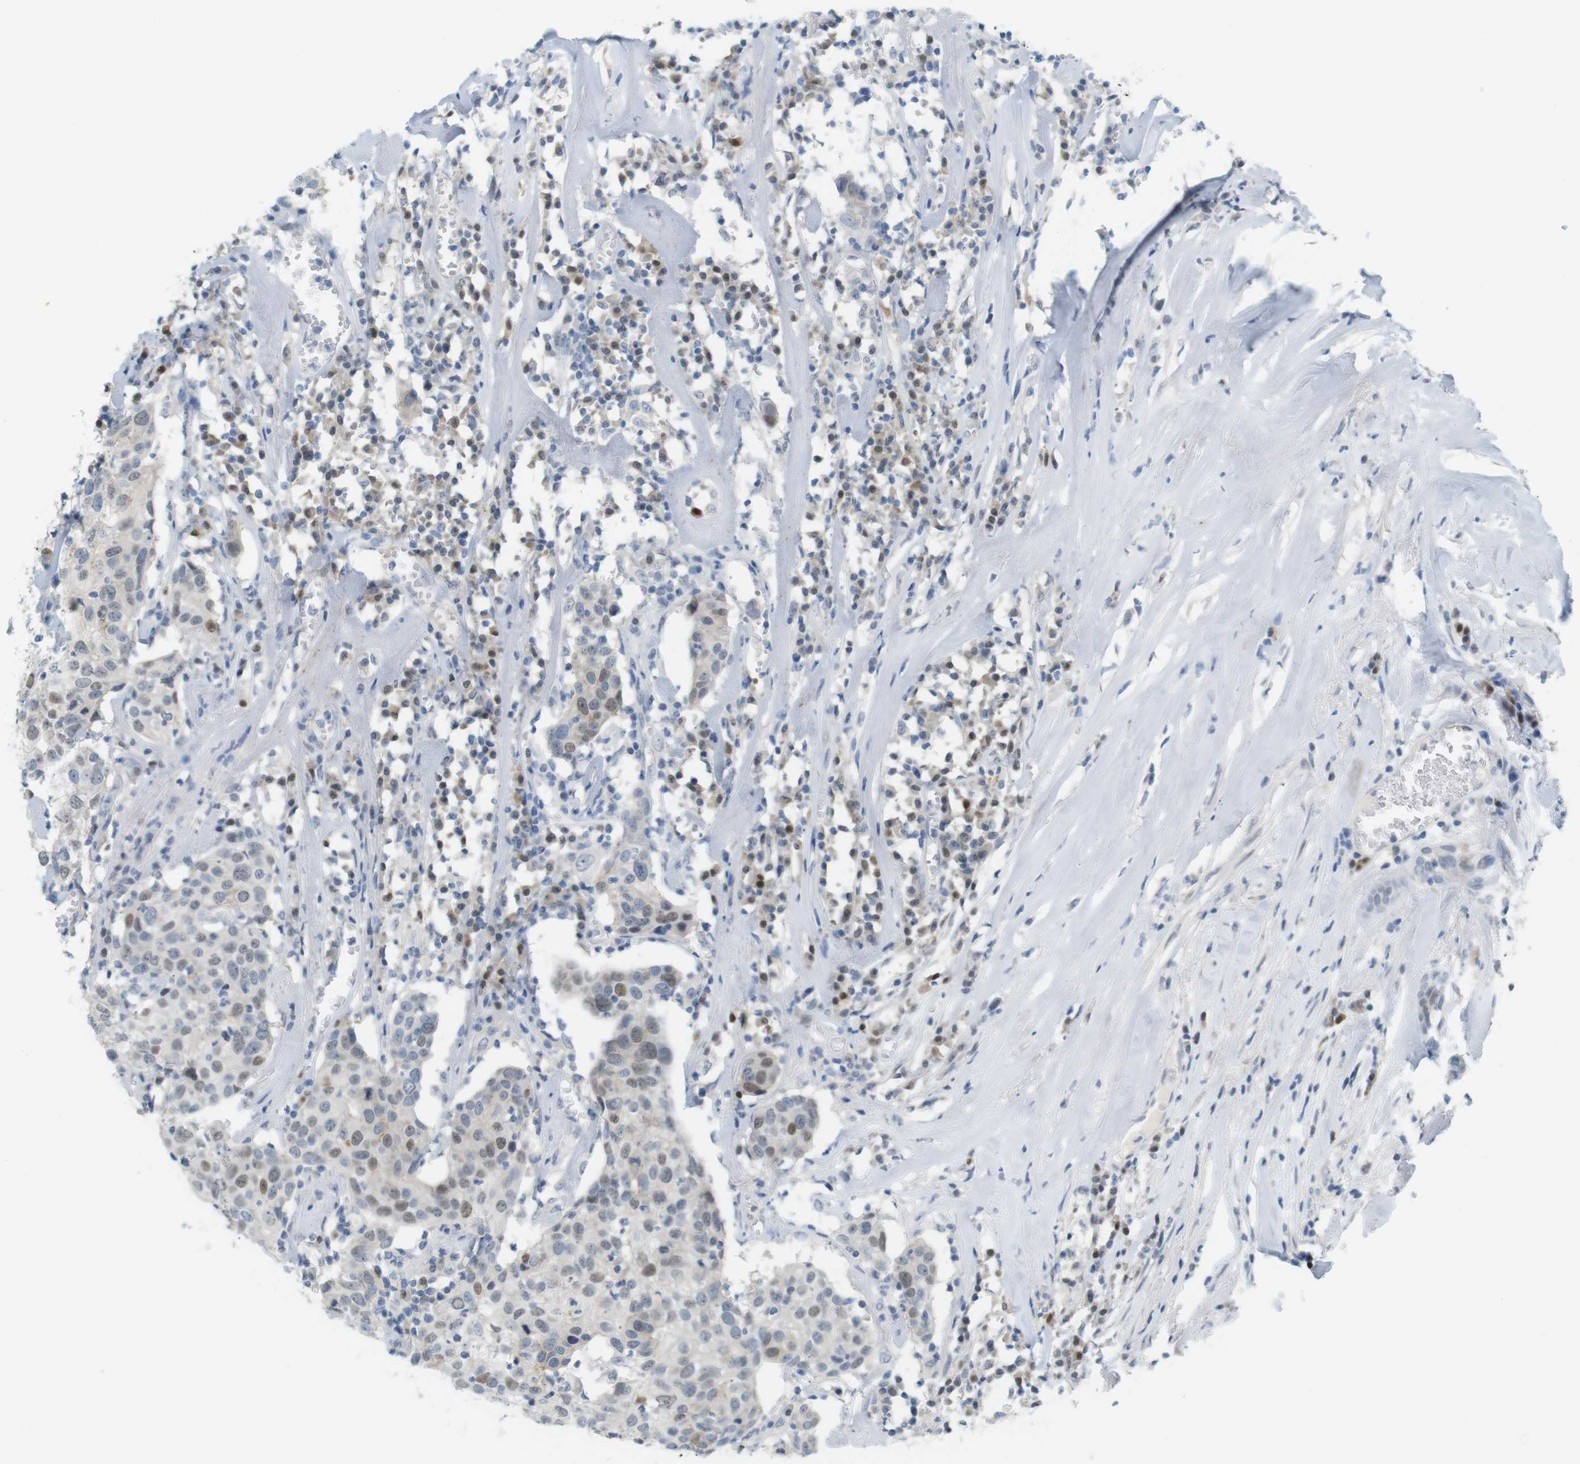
{"staining": {"intensity": "moderate", "quantity": "<25%", "location": "nuclear"}, "tissue": "head and neck cancer", "cell_type": "Tumor cells", "image_type": "cancer", "snomed": [{"axis": "morphology", "description": "Adenocarcinoma, NOS"}, {"axis": "topography", "description": "Salivary gland"}, {"axis": "topography", "description": "Head-Neck"}], "caption": "Immunohistochemistry (IHC) (DAB (3,3'-diaminobenzidine)) staining of human adenocarcinoma (head and neck) demonstrates moderate nuclear protein staining in approximately <25% of tumor cells.", "gene": "CREB3L2", "patient": {"sex": "female", "age": 65}}